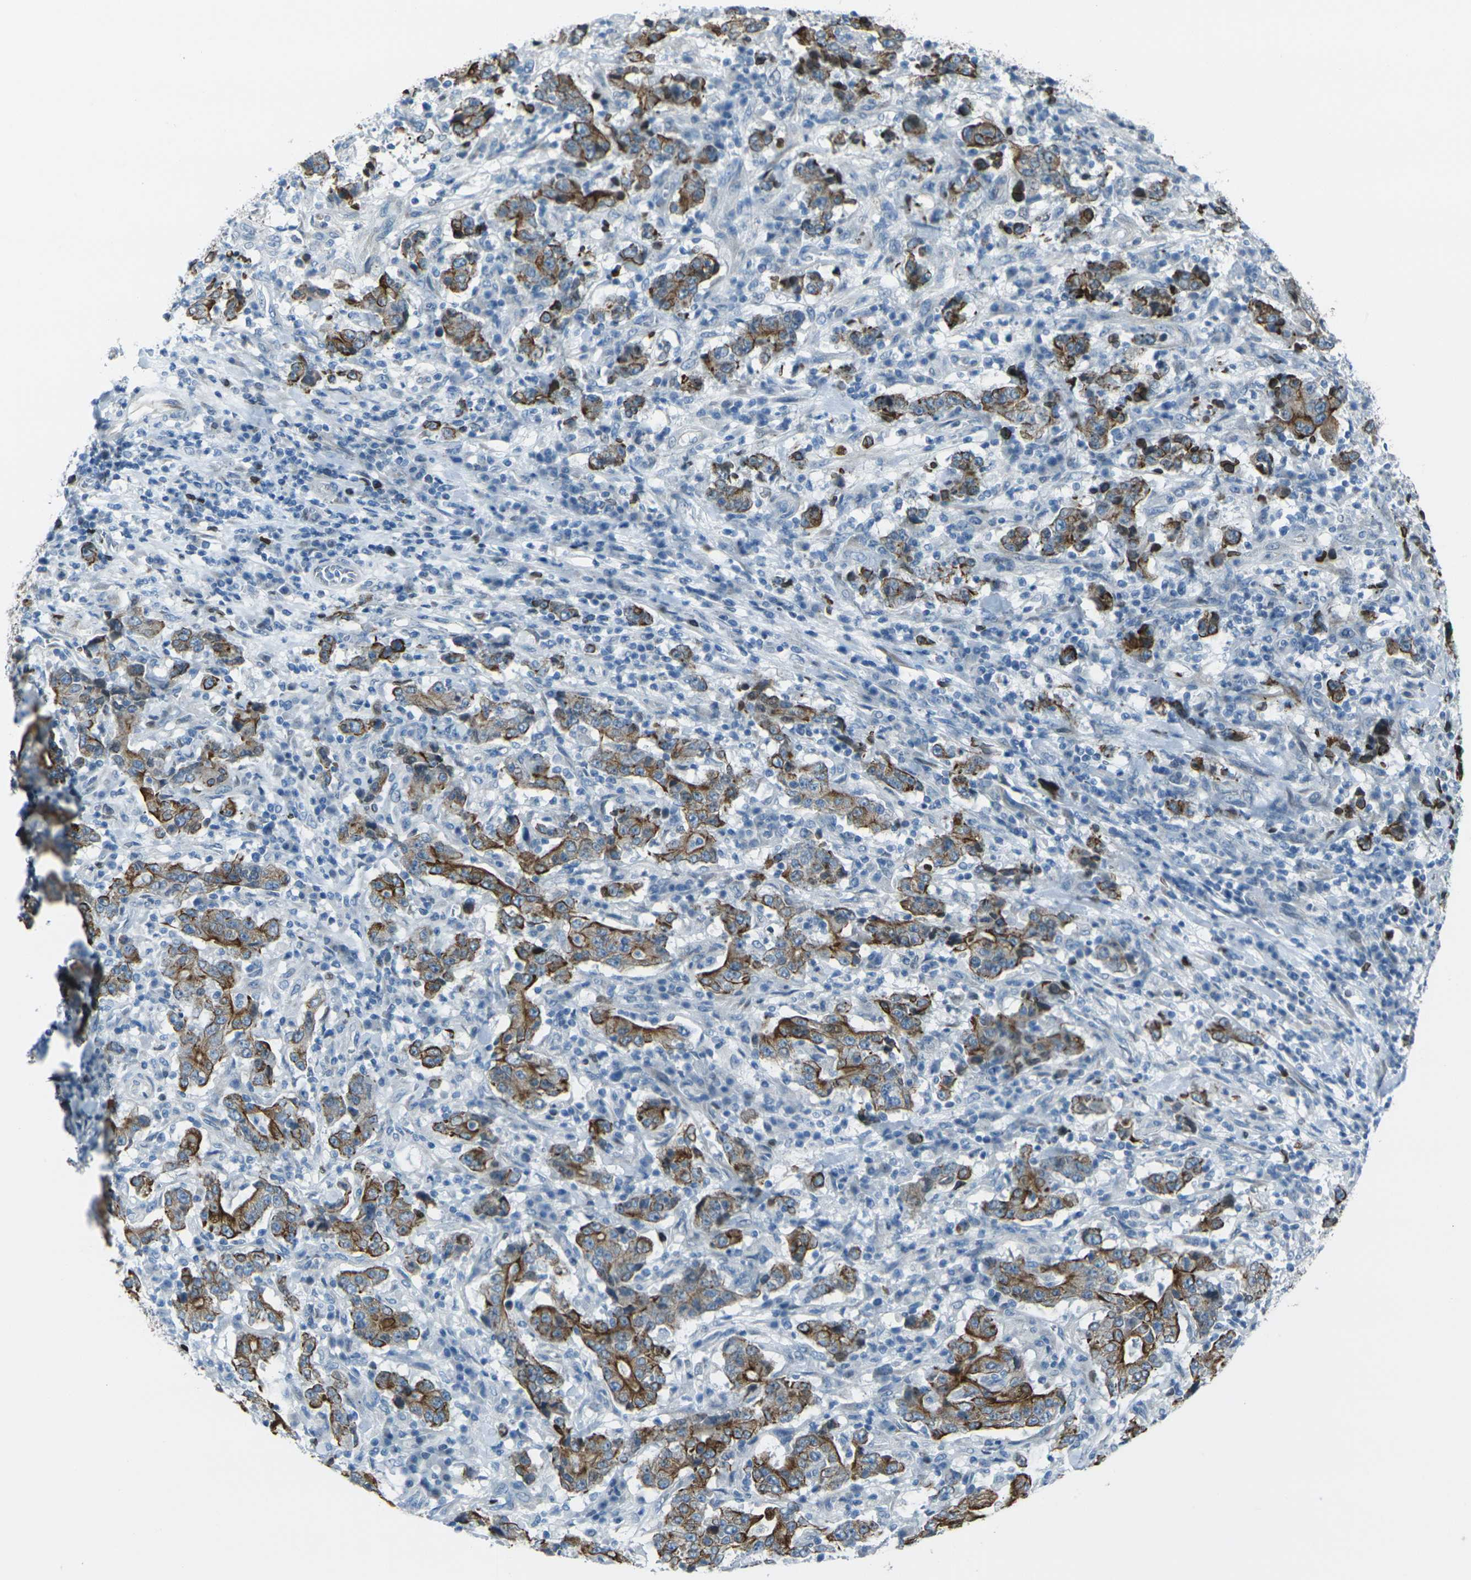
{"staining": {"intensity": "moderate", "quantity": ">75%", "location": "cytoplasmic/membranous"}, "tissue": "stomach cancer", "cell_type": "Tumor cells", "image_type": "cancer", "snomed": [{"axis": "morphology", "description": "Normal tissue, NOS"}, {"axis": "morphology", "description": "Adenocarcinoma, NOS"}, {"axis": "topography", "description": "Stomach, upper"}, {"axis": "topography", "description": "Stomach"}], "caption": "Human stomach cancer (adenocarcinoma) stained for a protein (brown) reveals moderate cytoplasmic/membranous positive positivity in about >75% of tumor cells.", "gene": "ANKRD46", "patient": {"sex": "male", "age": 59}}